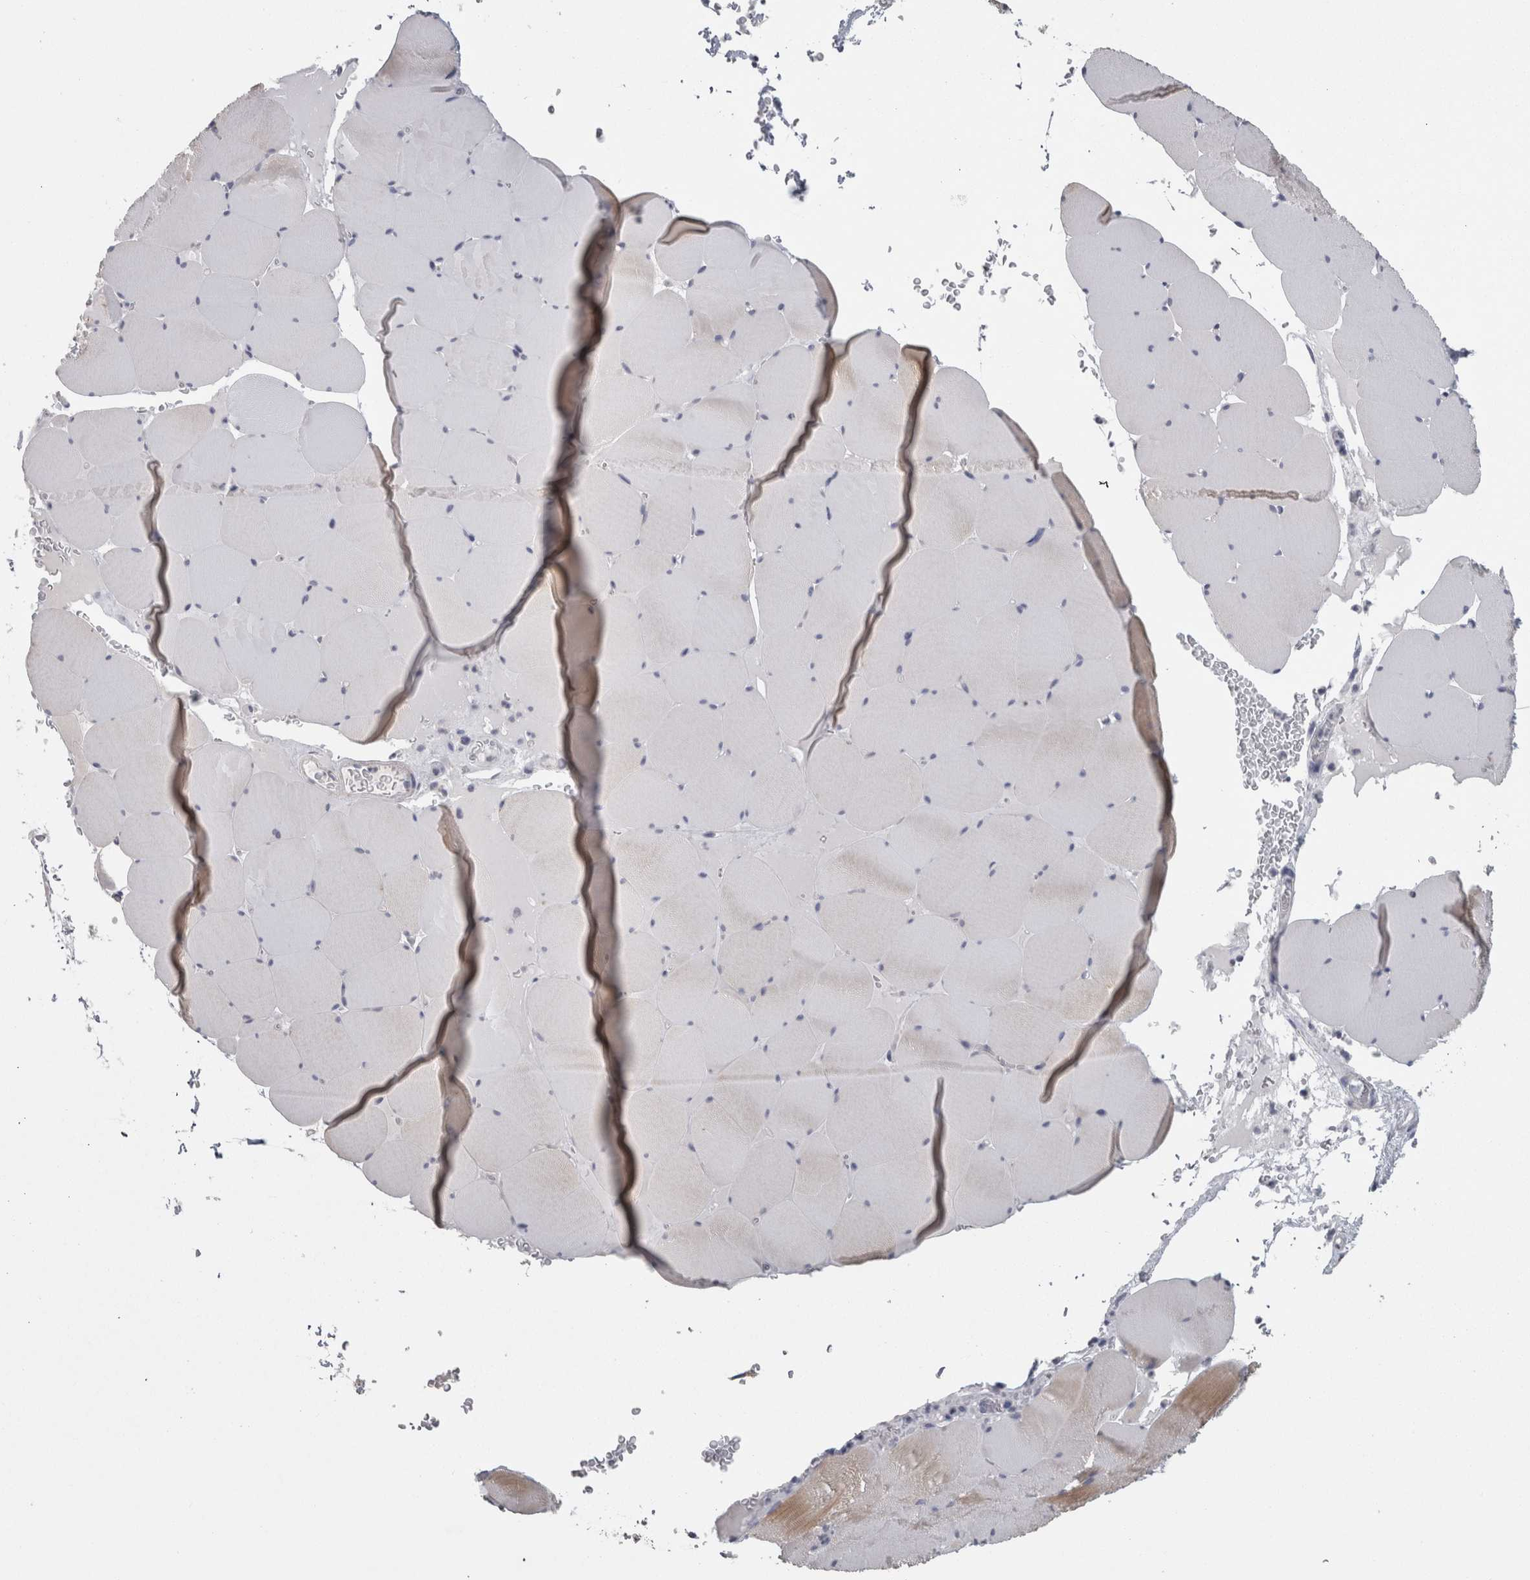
{"staining": {"intensity": "weak", "quantity": "25%-75%", "location": "cytoplasmic/membranous"}, "tissue": "skeletal muscle", "cell_type": "Myocytes", "image_type": "normal", "snomed": [{"axis": "morphology", "description": "Normal tissue, NOS"}, {"axis": "topography", "description": "Skeletal muscle"}], "caption": "Weak cytoplasmic/membranous protein positivity is seen in about 25%-75% of myocytes in skeletal muscle. The protein is stained brown, and the nuclei are stained in blue (DAB (3,3'-diaminobenzidine) IHC with brightfield microscopy, high magnification).", "gene": "TCAP", "patient": {"sex": "male", "age": 62}}